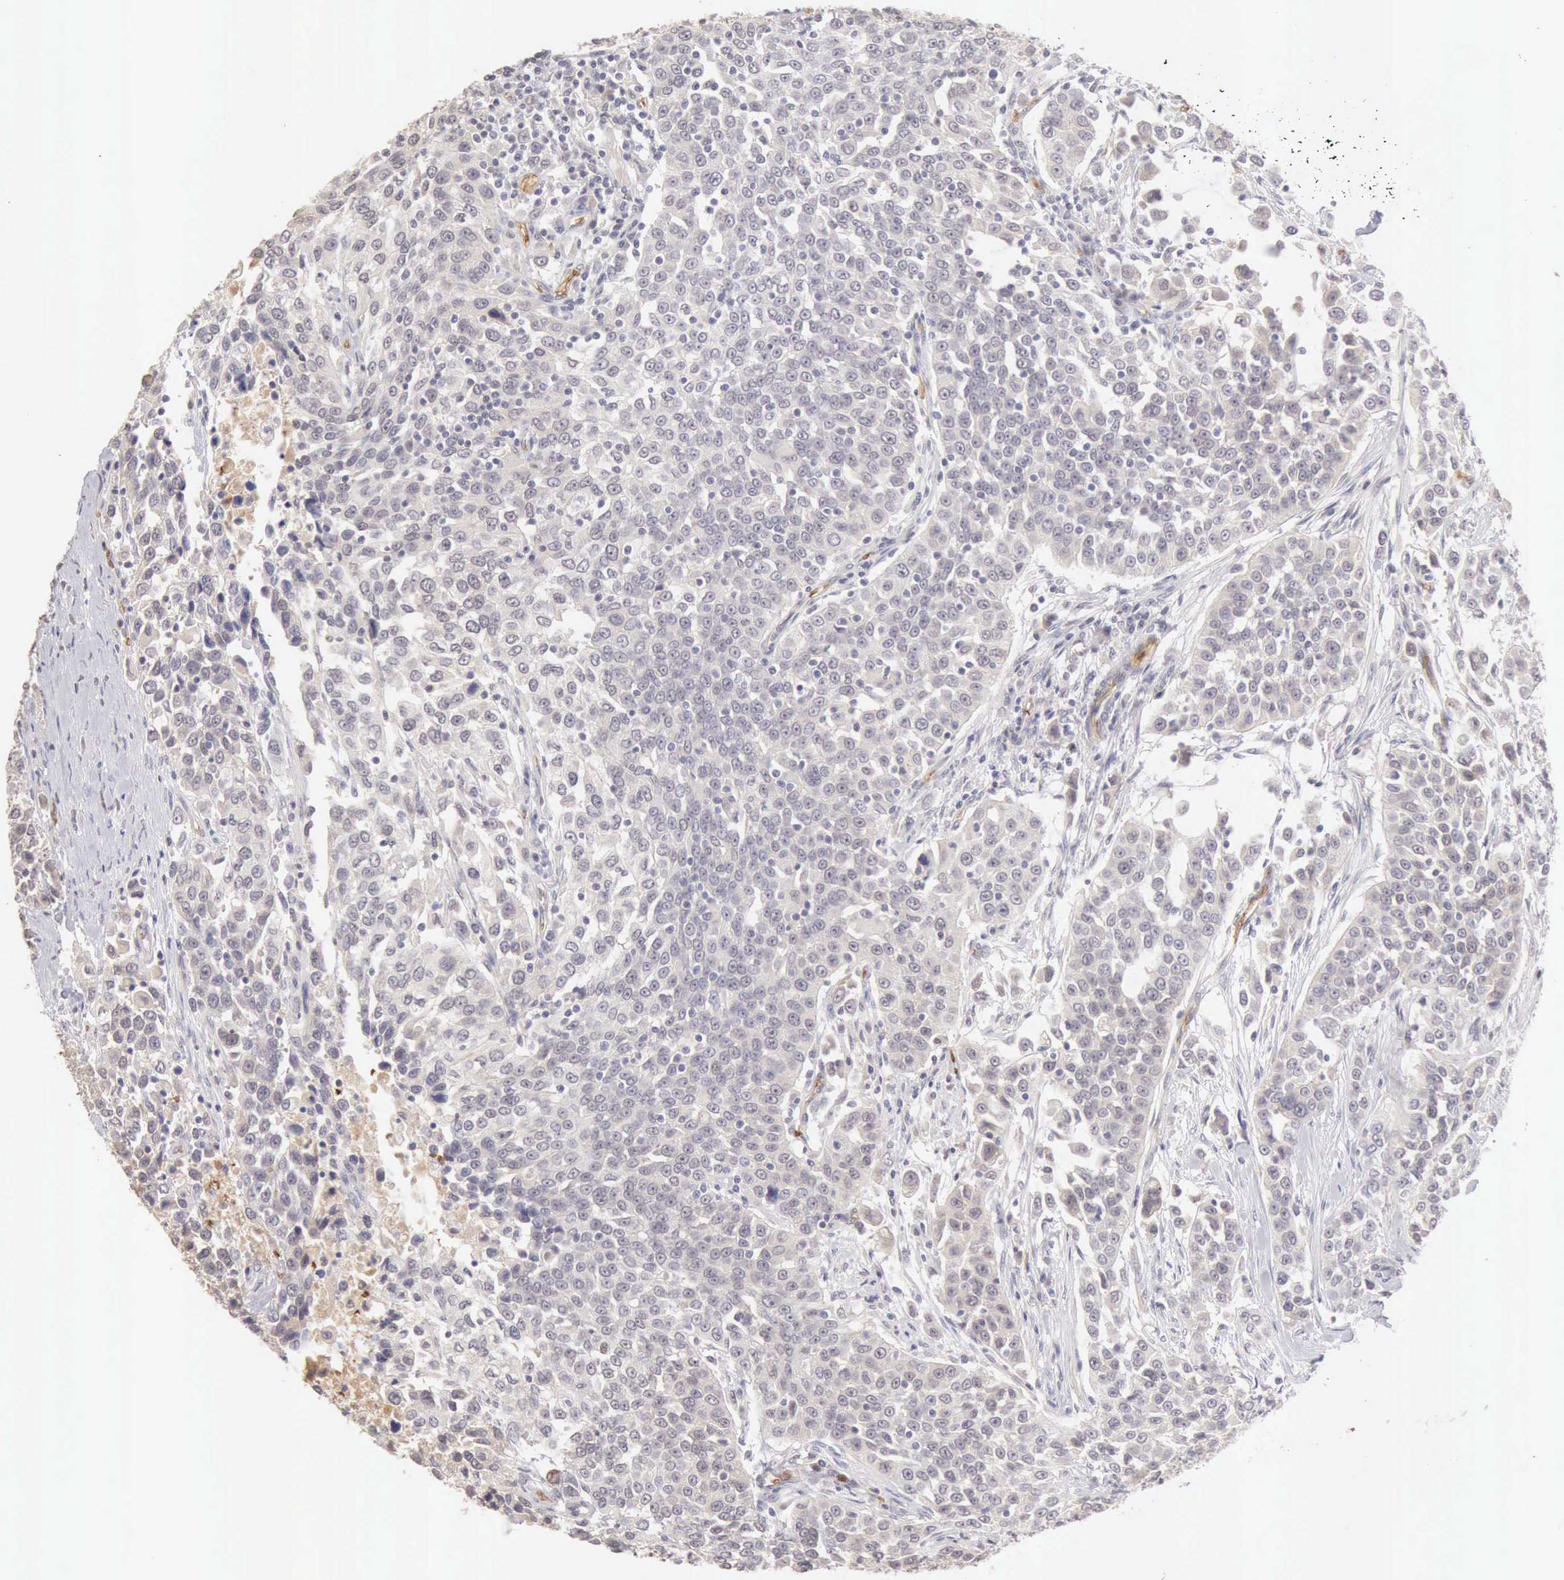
{"staining": {"intensity": "negative", "quantity": "none", "location": "none"}, "tissue": "urothelial cancer", "cell_type": "Tumor cells", "image_type": "cancer", "snomed": [{"axis": "morphology", "description": "Urothelial carcinoma, High grade"}, {"axis": "topography", "description": "Urinary bladder"}], "caption": "The image demonstrates no significant staining in tumor cells of urothelial cancer.", "gene": "CFI", "patient": {"sex": "female", "age": 80}}